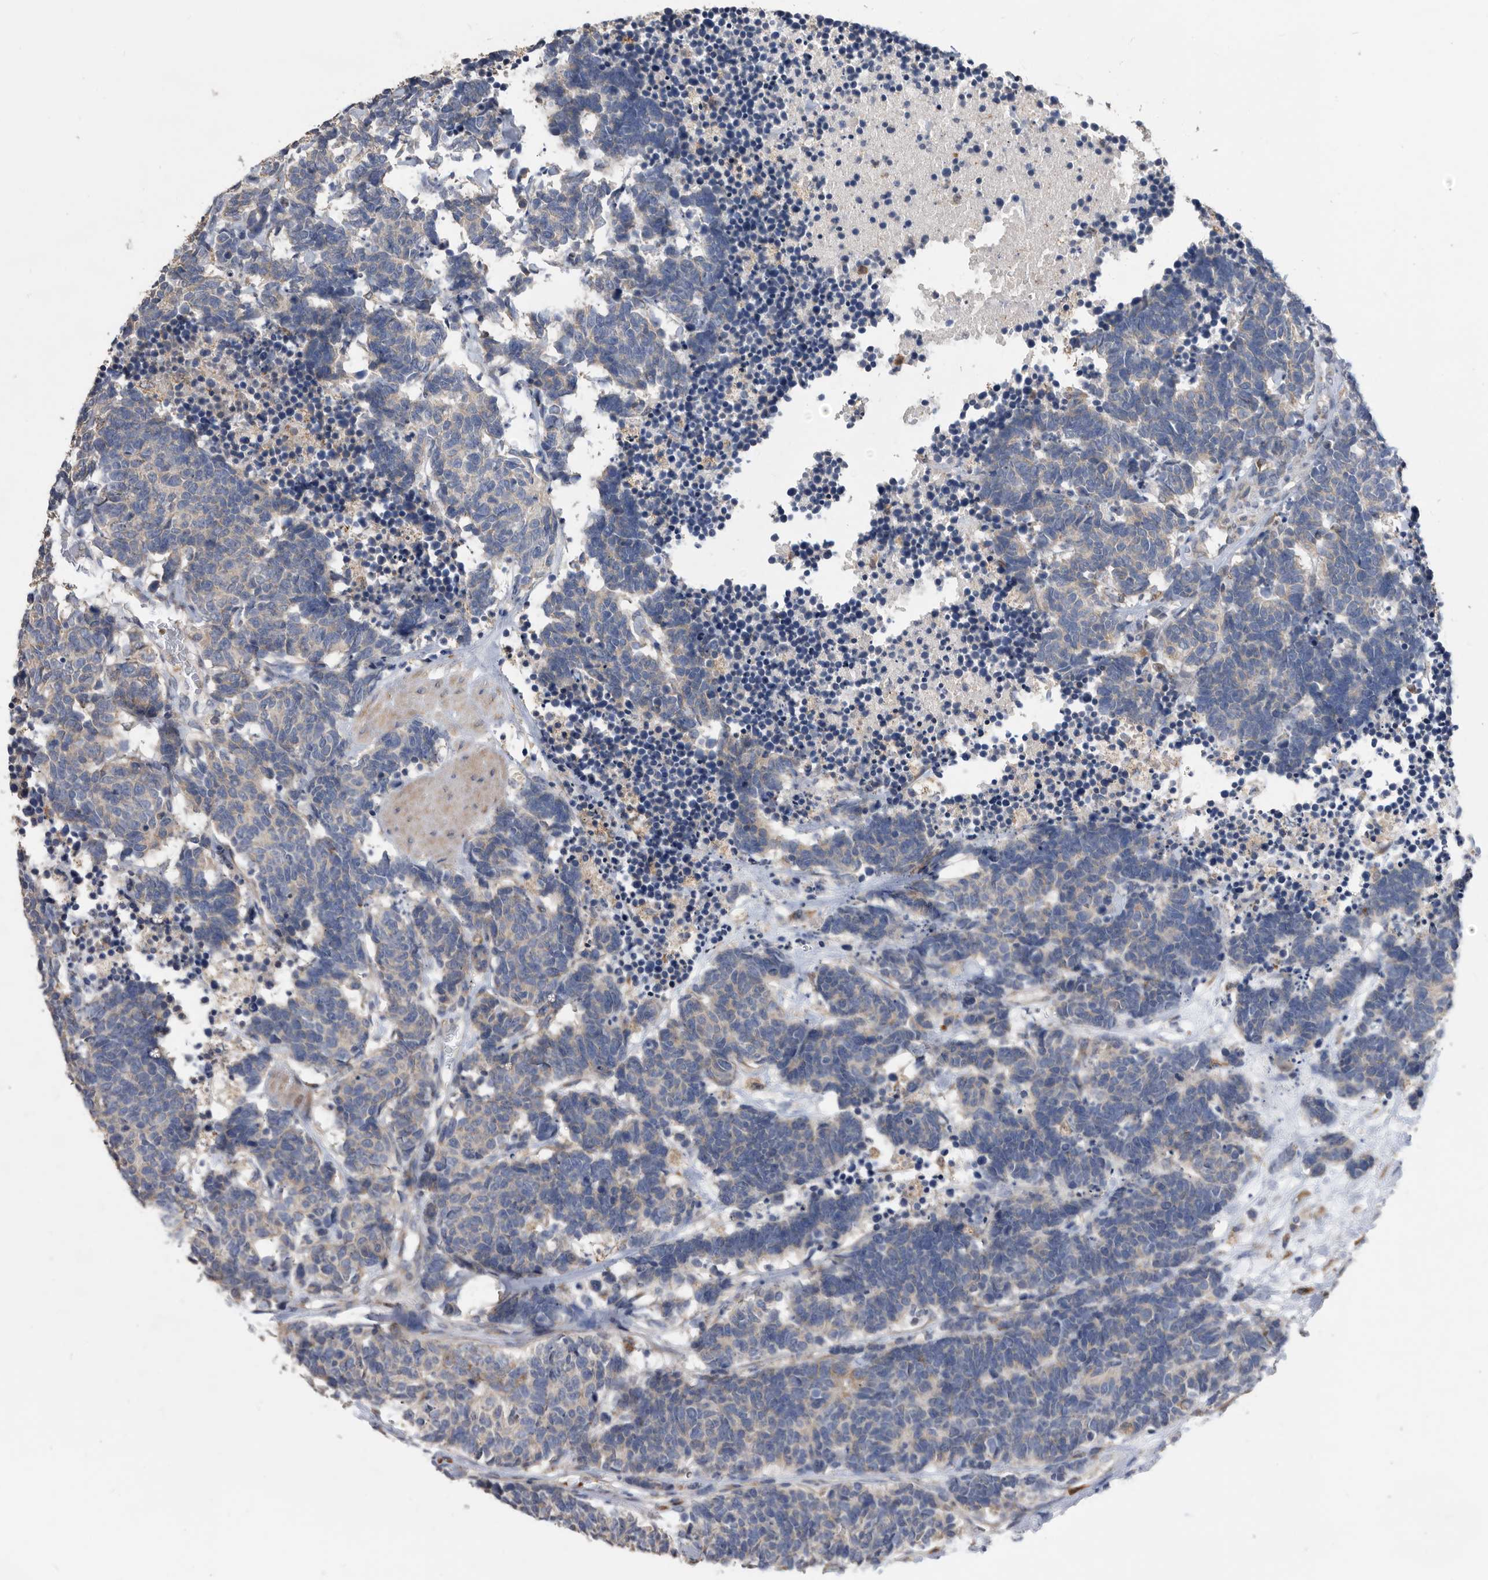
{"staining": {"intensity": "weak", "quantity": "<25%", "location": "cytoplasmic/membranous"}, "tissue": "carcinoid", "cell_type": "Tumor cells", "image_type": "cancer", "snomed": [{"axis": "morphology", "description": "Carcinoma, NOS"}, {"axis": "morphology", "description": "Carcinoid, malignant, NOS"}, {"axis": "topography", "description": "Urinary bladder"}], "caption": "The micrograph displays no staining of tumor cells in carcinoid. (DAB (3,3'-diaminobenzidine) immunohistochemistry visualized using brightfield microscopy, high magnification).", "gene": "CRISPLD2", "patient": {"sex": "male", "age": 57}}